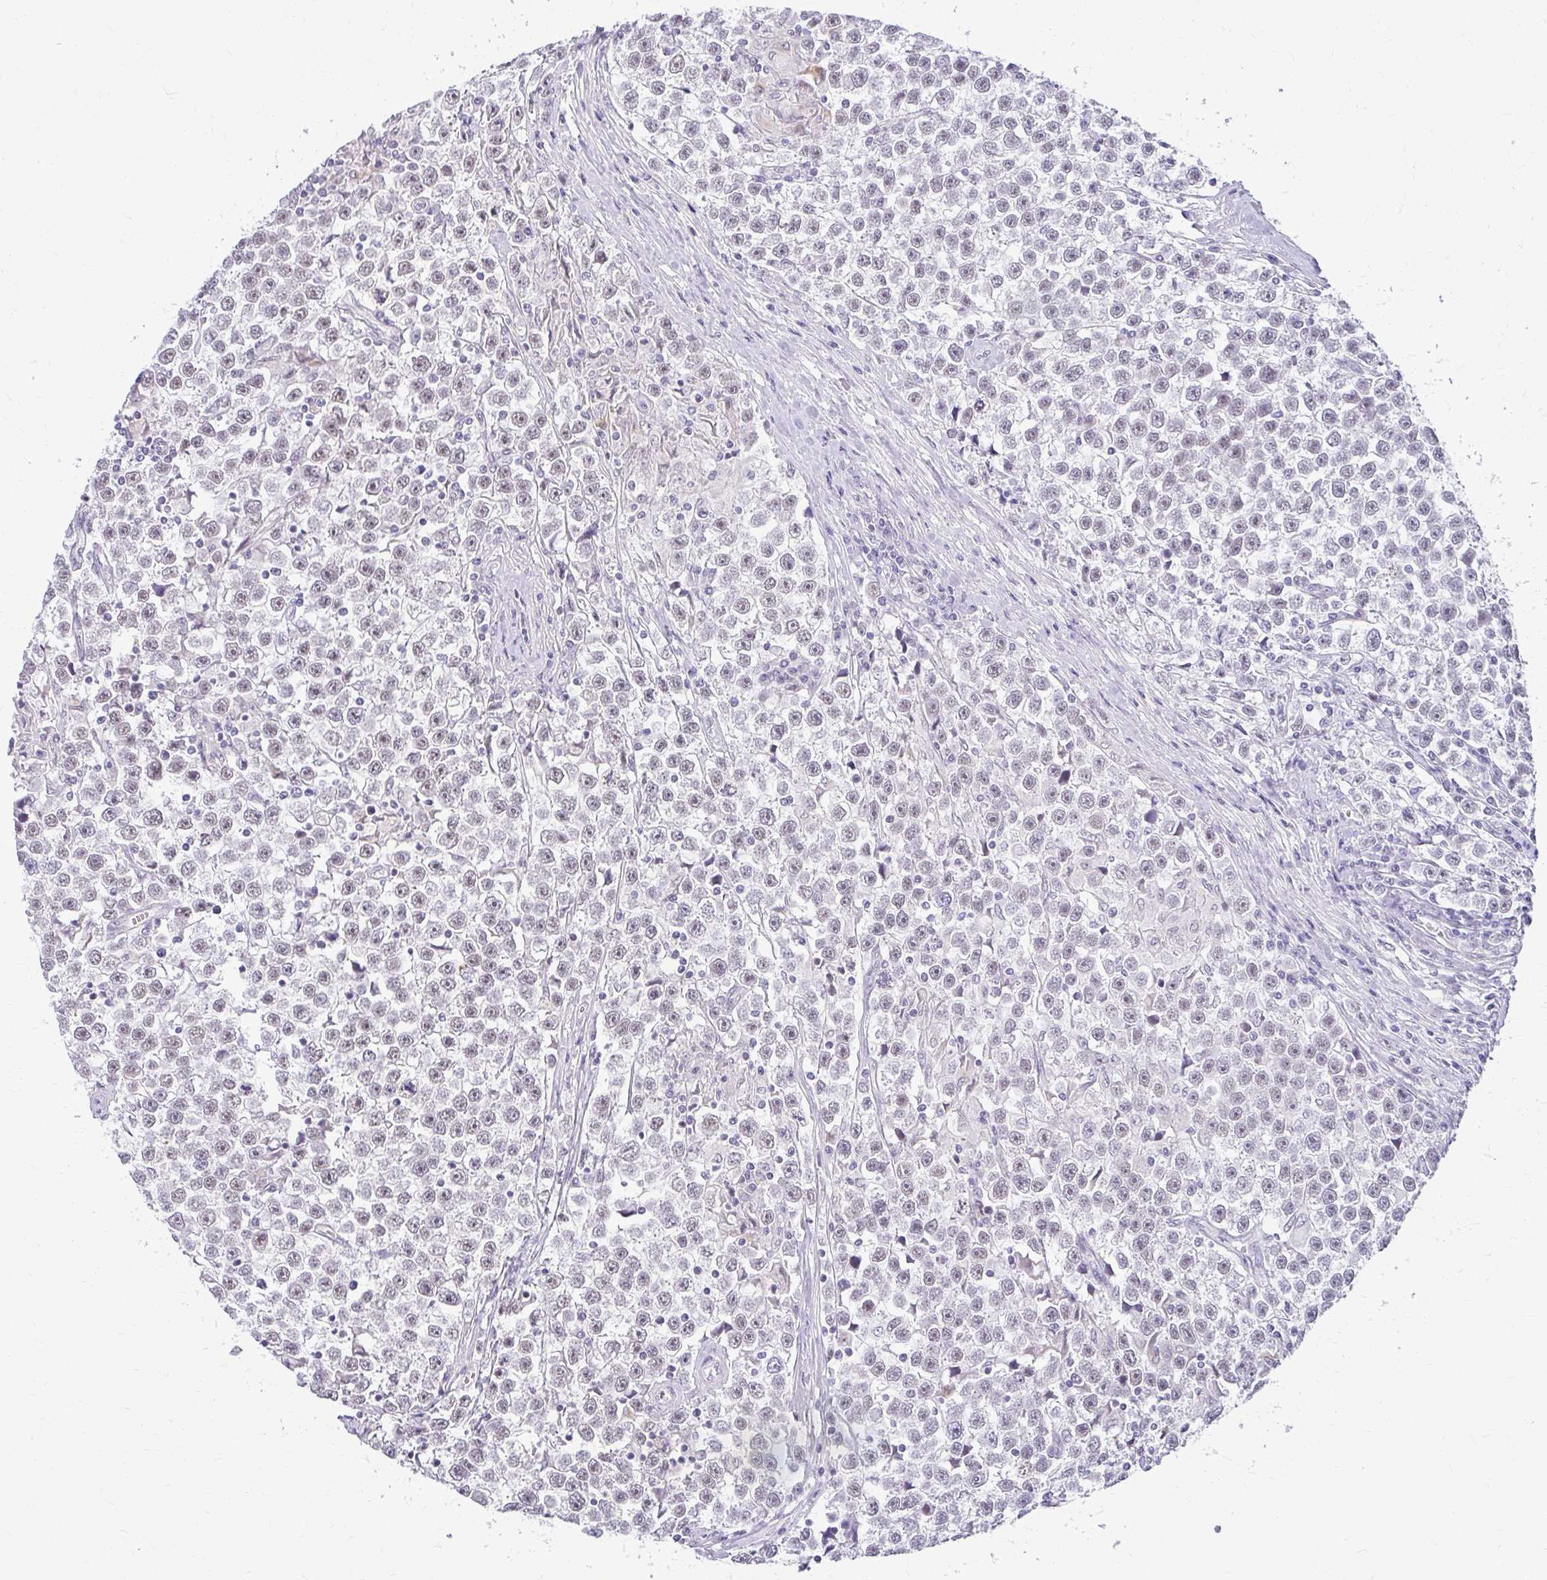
{"staining": {"intensity": "negative", "quantity": "none", "location": "none"}, "tissue": "testis cancer", "cell_type": "Tumor cells", "image_type": "cancer", "snomed": [{"axis": "morphology", "description": "Seminoma, NOS"}, {"axis": "topography", "description": "Testis"}], "caption": "A photomicrograph of human testis seminoma is negative for staining in tumor cells. (Stains: DAB immunohistochemistry with hematoxylin counter stain, Microscopy: brightfield microscopy at high magnification).", "gene": "TEX33", "patient": {"sex": "male", "age": 31}}